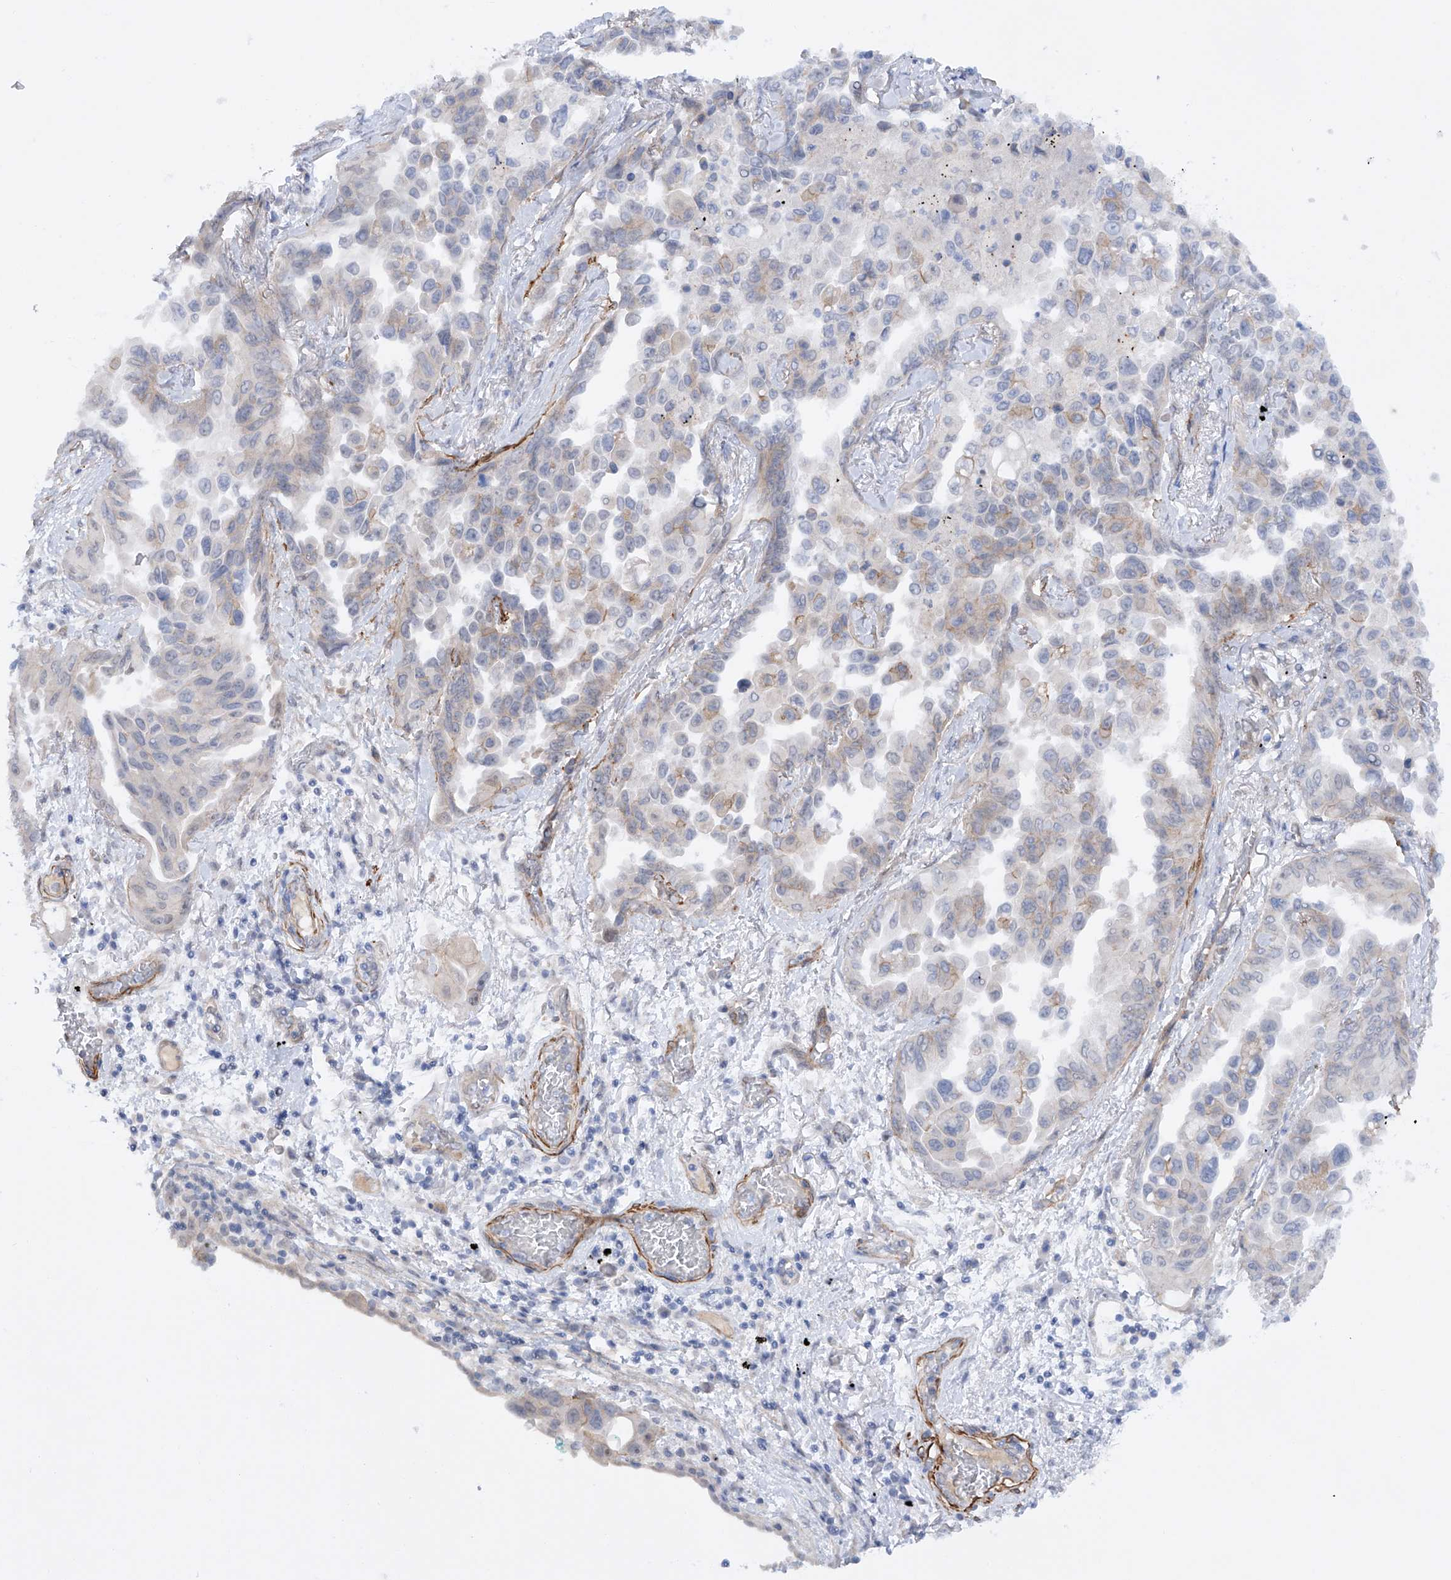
{"staining": {"intensity": "moderate", "quantity": "25%-75%", "location": "cytoplasmic/membranous"}, "tissue": "lung cancer", "cell_type": "Tumor cells", "image_type": "cancer", "snomed": [{"axis": "morphology", "description": "Adenocarcinoma, NOS"}, {"axis": "topography", "description": "Lung"}], "caption": "Immunohistochemical staining of lung cancer (adenocarcinoma) shows moderate cytoplasmic/membranous protein expression in approximately 25%-75% of tumor cells.", "gene": "ZNF490", "patient": {"sex": "female", "age": 67}}